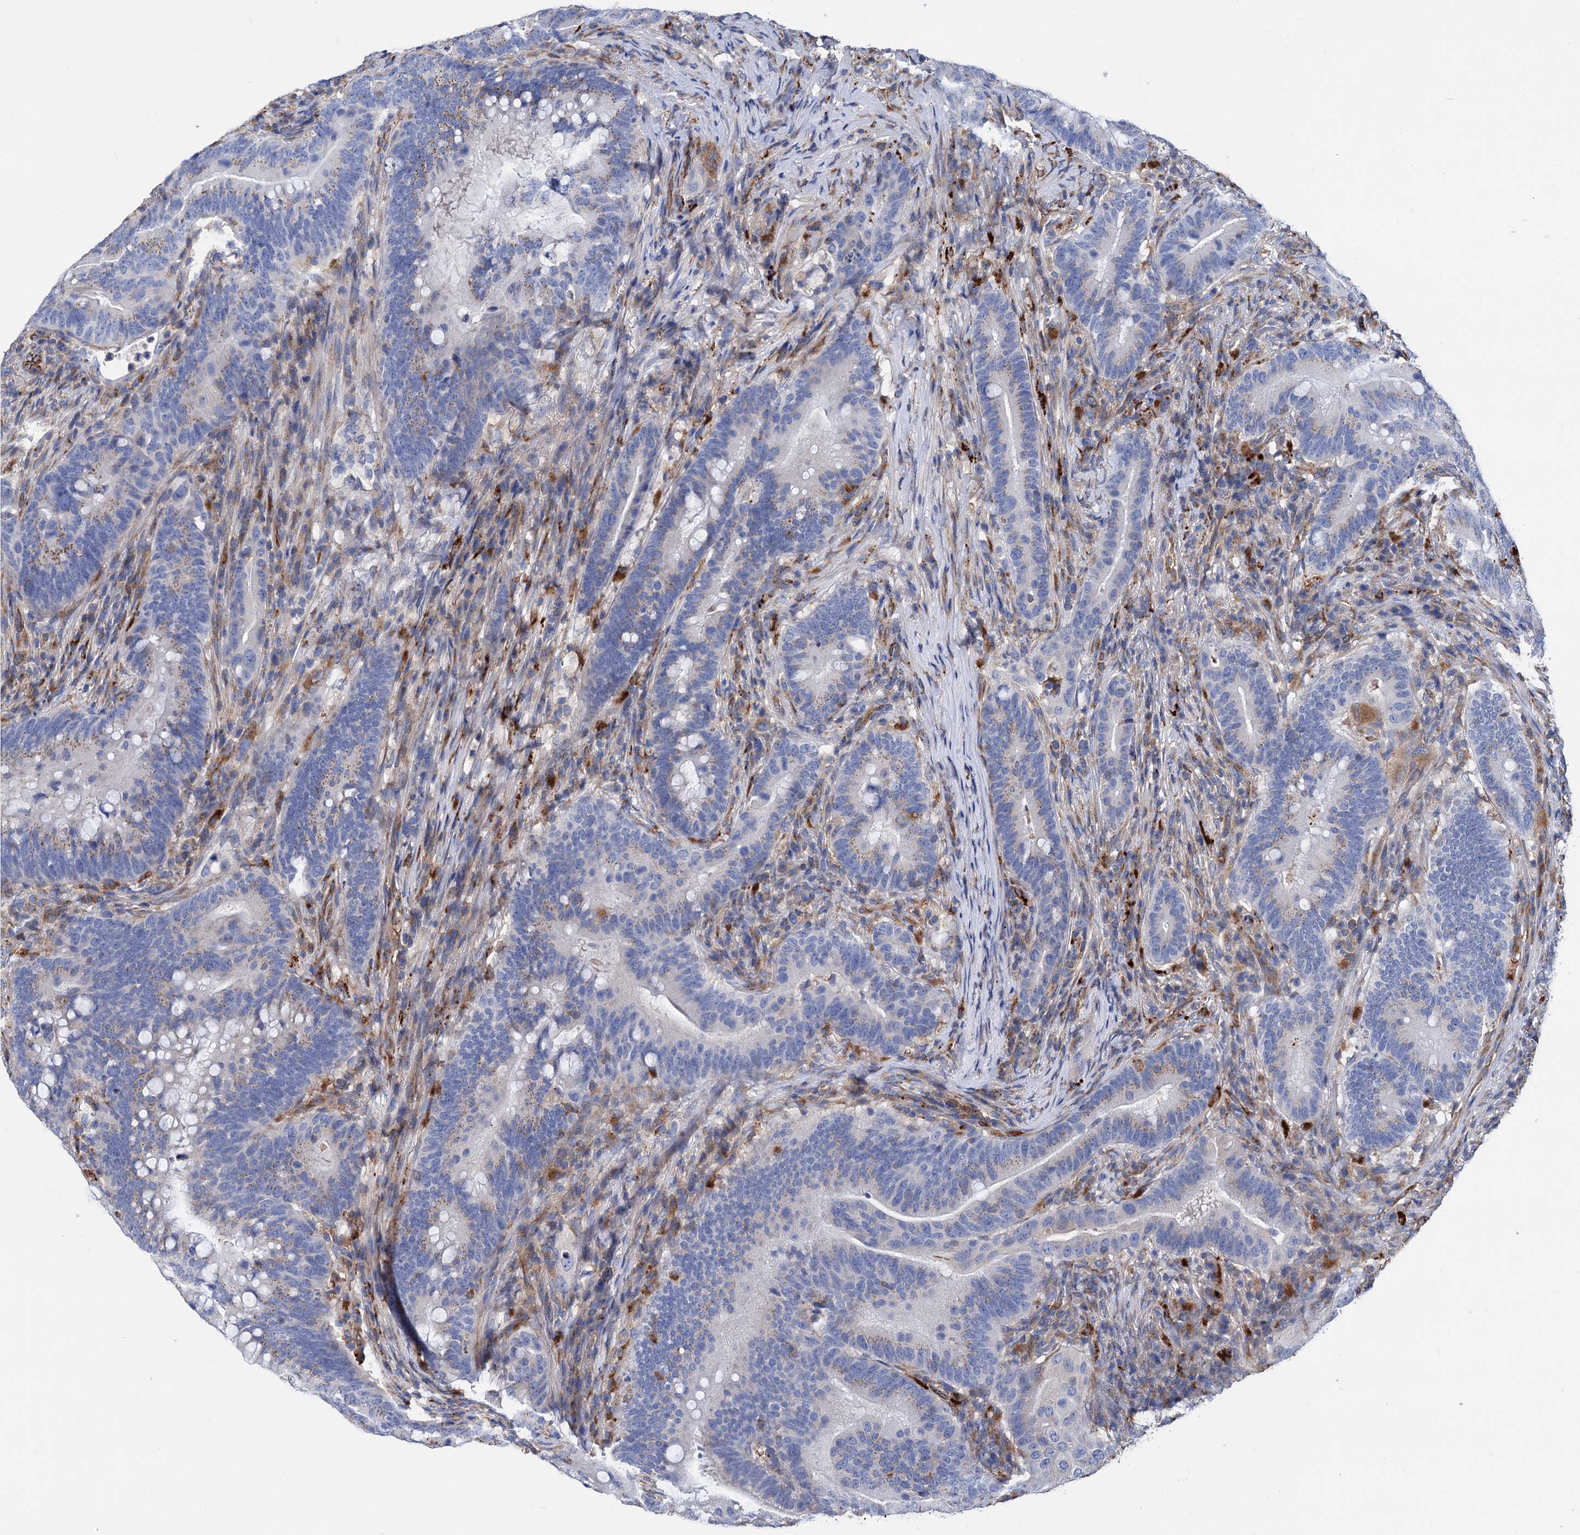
{"staining": {"intensity": "weak", "quantity": "25%-75%", "location": "cytoplasmic/membranous"}, "tissue": "colorectal cancer", "cell_type": "Tumor cells", "image_type": "cancer", "snomed": [{"axis": "morphology", "description": "Adenocarcinoma, NOS"}, {"axis": "topography", "description": "Colon"}], "caption": "DAB immunohistochemical staining of human colorectal cancer (adenocarcinoma) shows weak cytoplasmic/membranous protein staining in approximately 25%-75% of tumor cells.", "gene": "SCPEP1", "patient": {"sex": "female", "age": 66}}